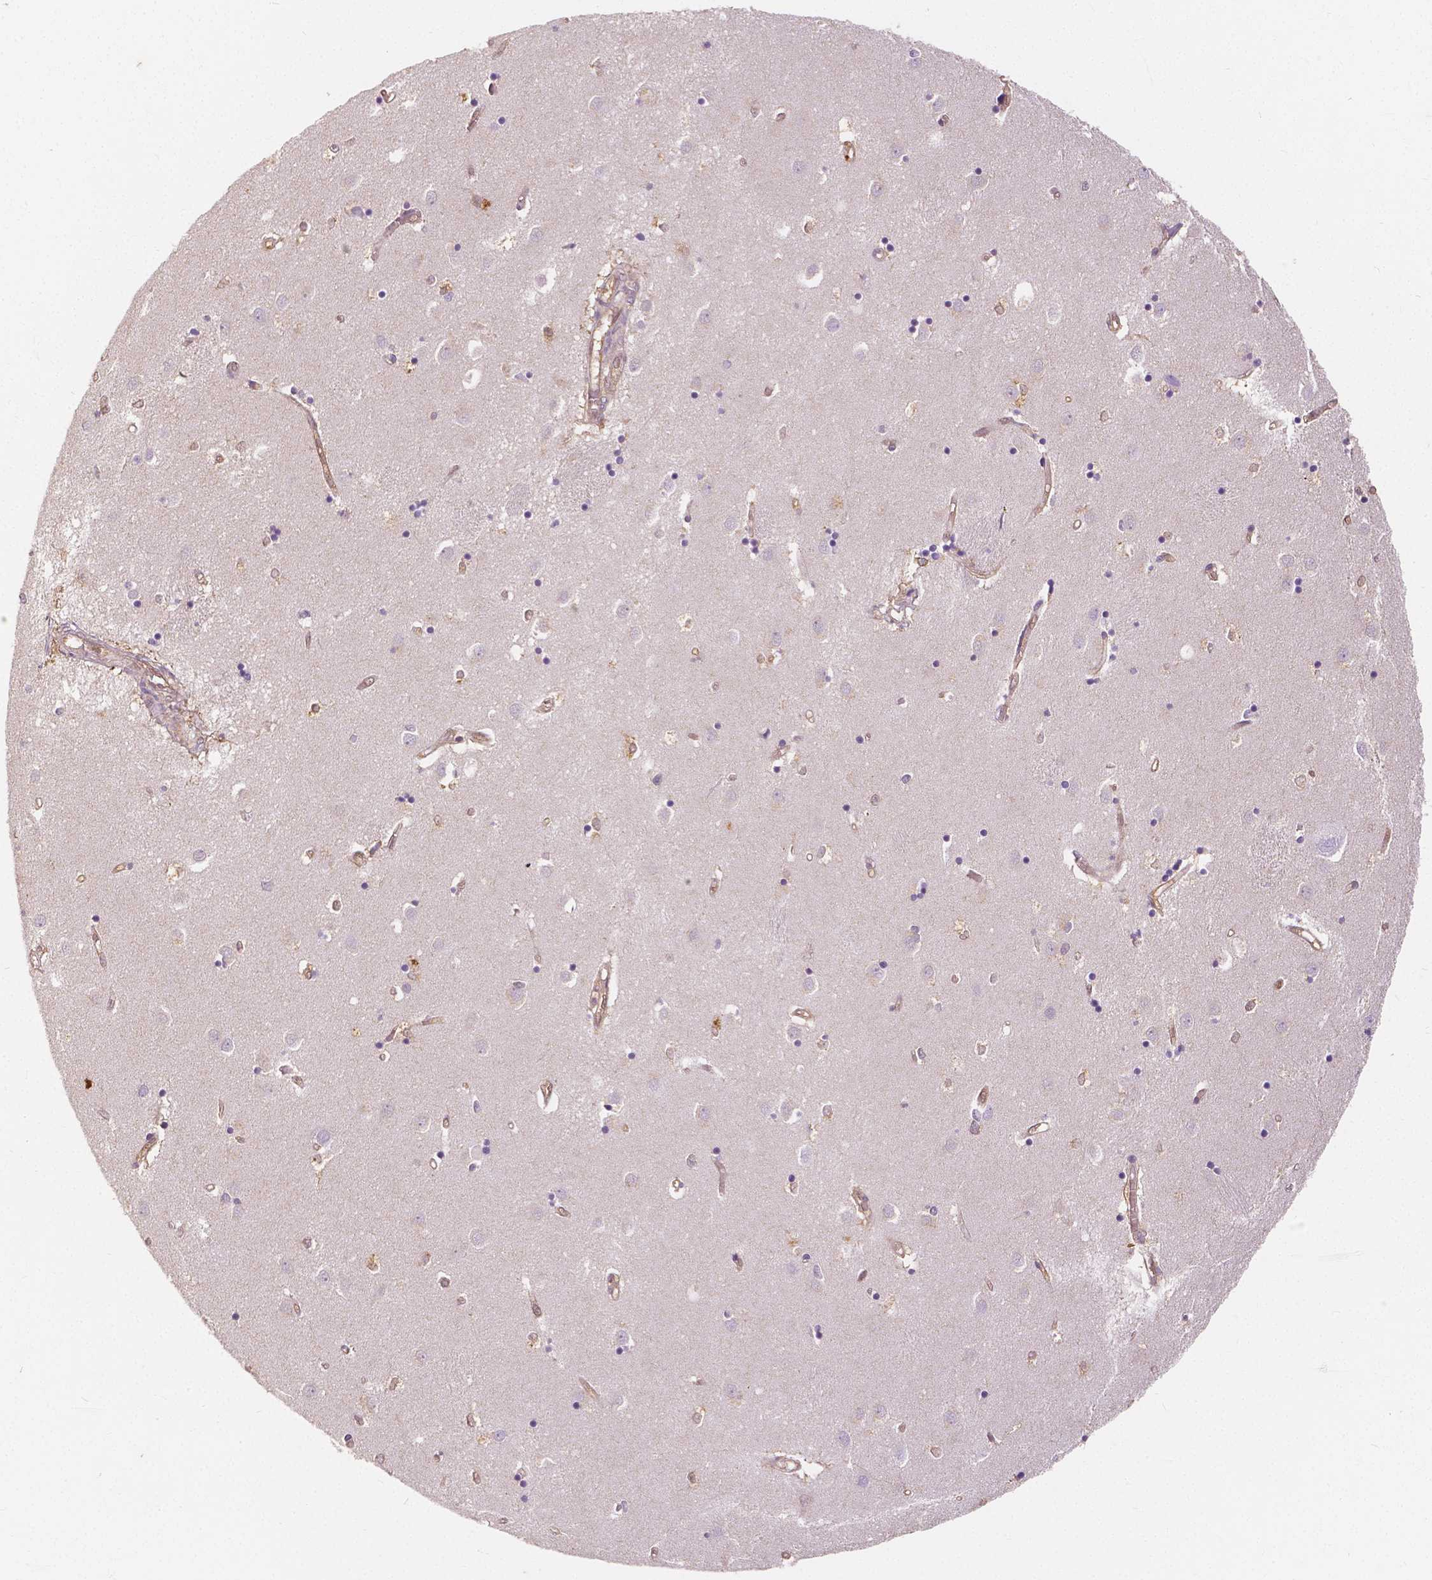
{"staining": {"intensity": "negative", "quantity": "none", "location": "none"}, "tissue": "caudate", "cell_type": "Glial cells", "image_type": "normal", "snomed": [{"axis": "morphology", "description": "Normal tissue, NOS"}, {"axis": "topography", "description": "Lateral ventricle wall"}], "caption": "Benign caudate was stained to show a protein in brown. There is no significant staining in glial cells.", "gene": "NAPRT", "patient": {"sex": "male", "age": 54}}